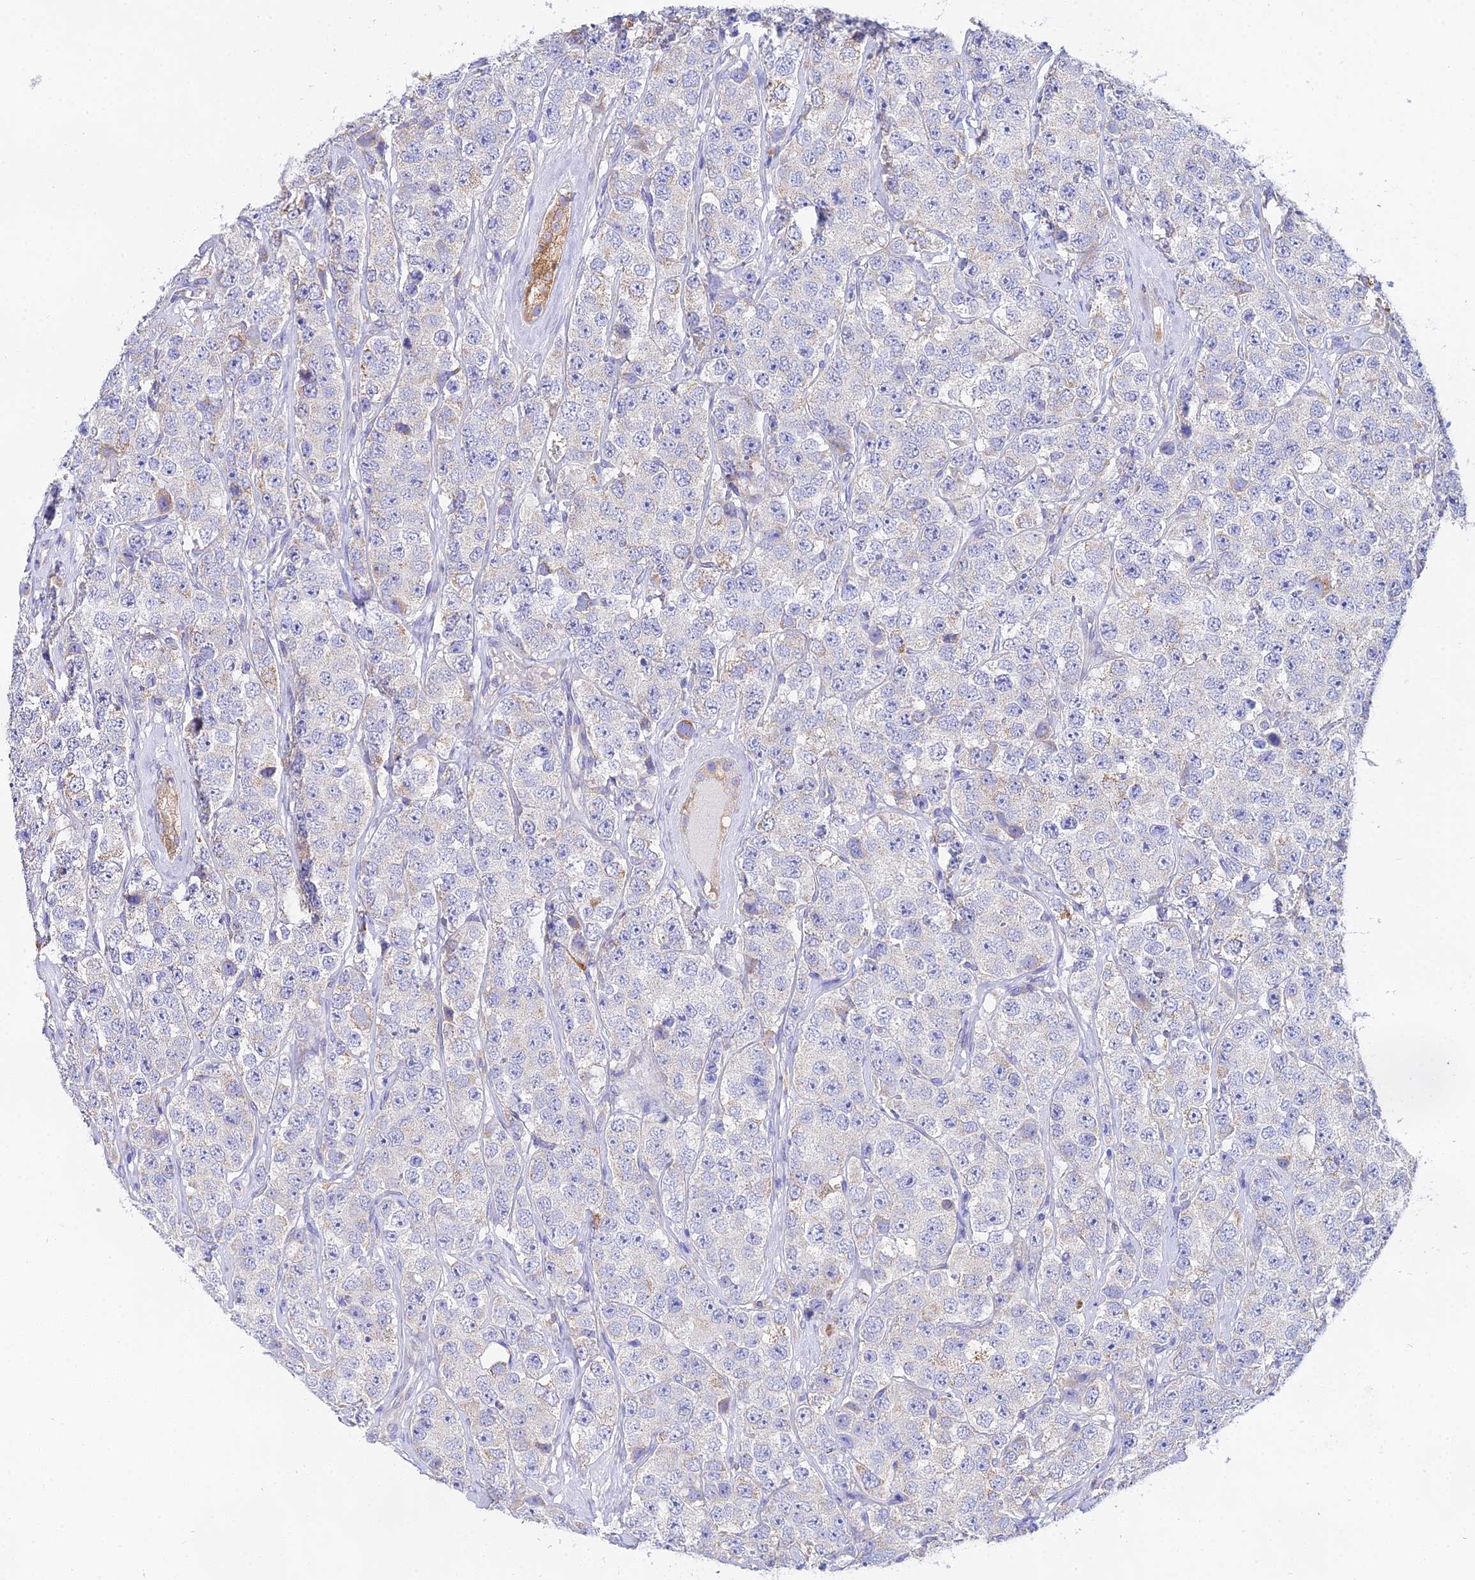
{"staining": {"intensity": "negative", "quantity": "none", "location": "none"}, "tissue": "testis cancer", "cell_type": "Tumor cells", "image_type": "cancer", "snomed": [{"axis": "morphology", "description": "Seminoma, NOS"}, {"axis": "topography", "description": "Testis"}], "caption": "Testis seminoma was stained to show a protein in brown. There is no significant staining in tumor cells. The staining is performed using DAB (3,3'-diaminobenzidine) brown chromogen with nuclei counter-stained in using hematoxylin.", "gene": "PPP2R2C", "patient": {"sex": "male", "age": 28}}